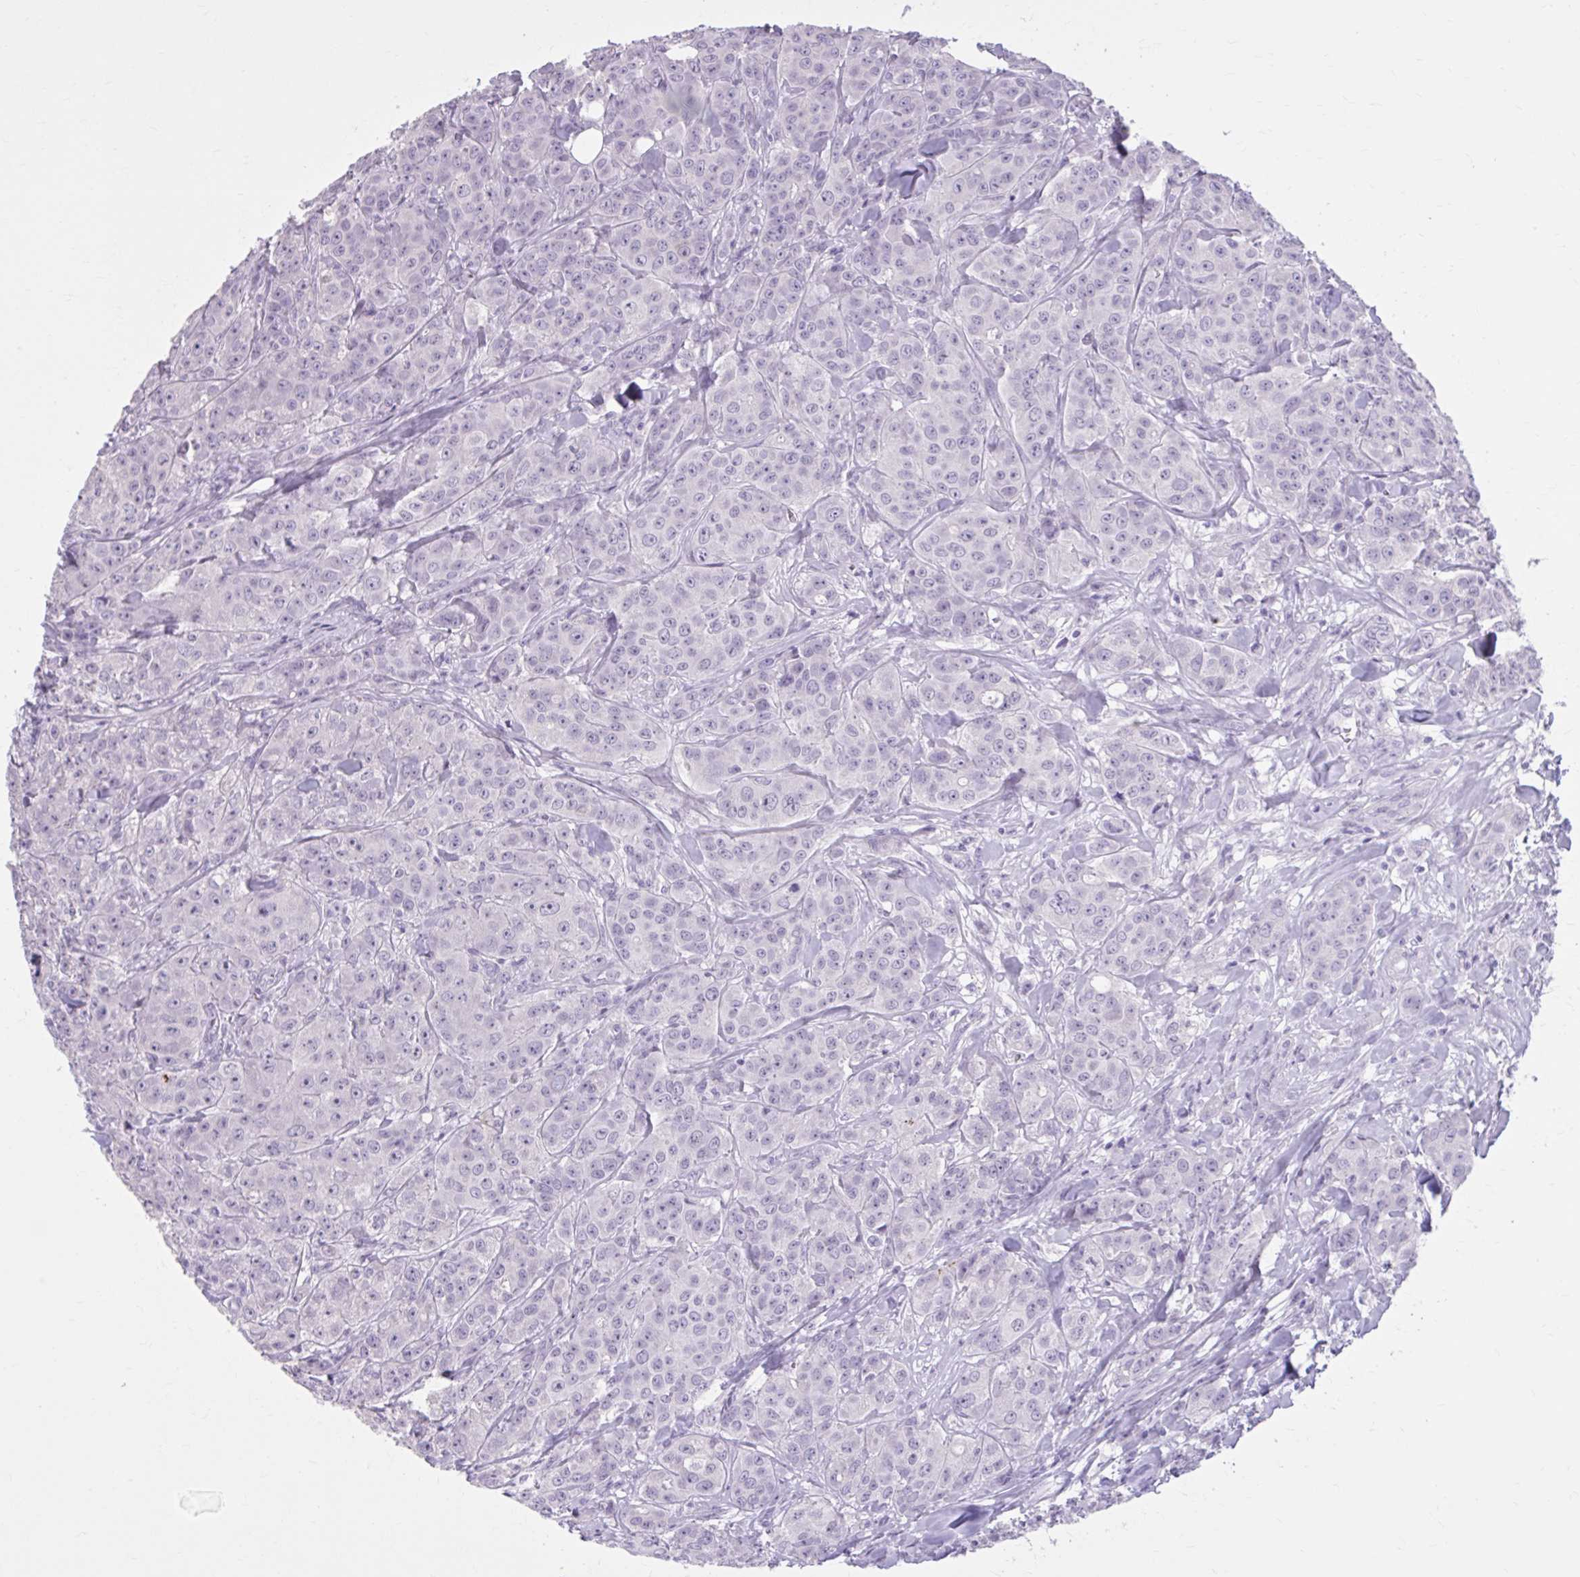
{"staining": {"intensity": "negative", "quantity": "none", "location": "none"}, "tissue": "breast cancer", "cell_type": "Tumor cells", "image_type": "cancer", "snomed": [{"axis": "morphology", "description": "Normal tissue, NOS"}, {"axis": "morphology", "description": "Duct carcinoma"}, {"axis": "topography", "description": "Breast"}], "caption": "Tumor cells show no significant protein expression in breast cancer (infiltrating ductal carcinoma). (DAB IHC, high magnification).", "gene": "OR4B1", "patient": {"sex": "female", "age": 43}}